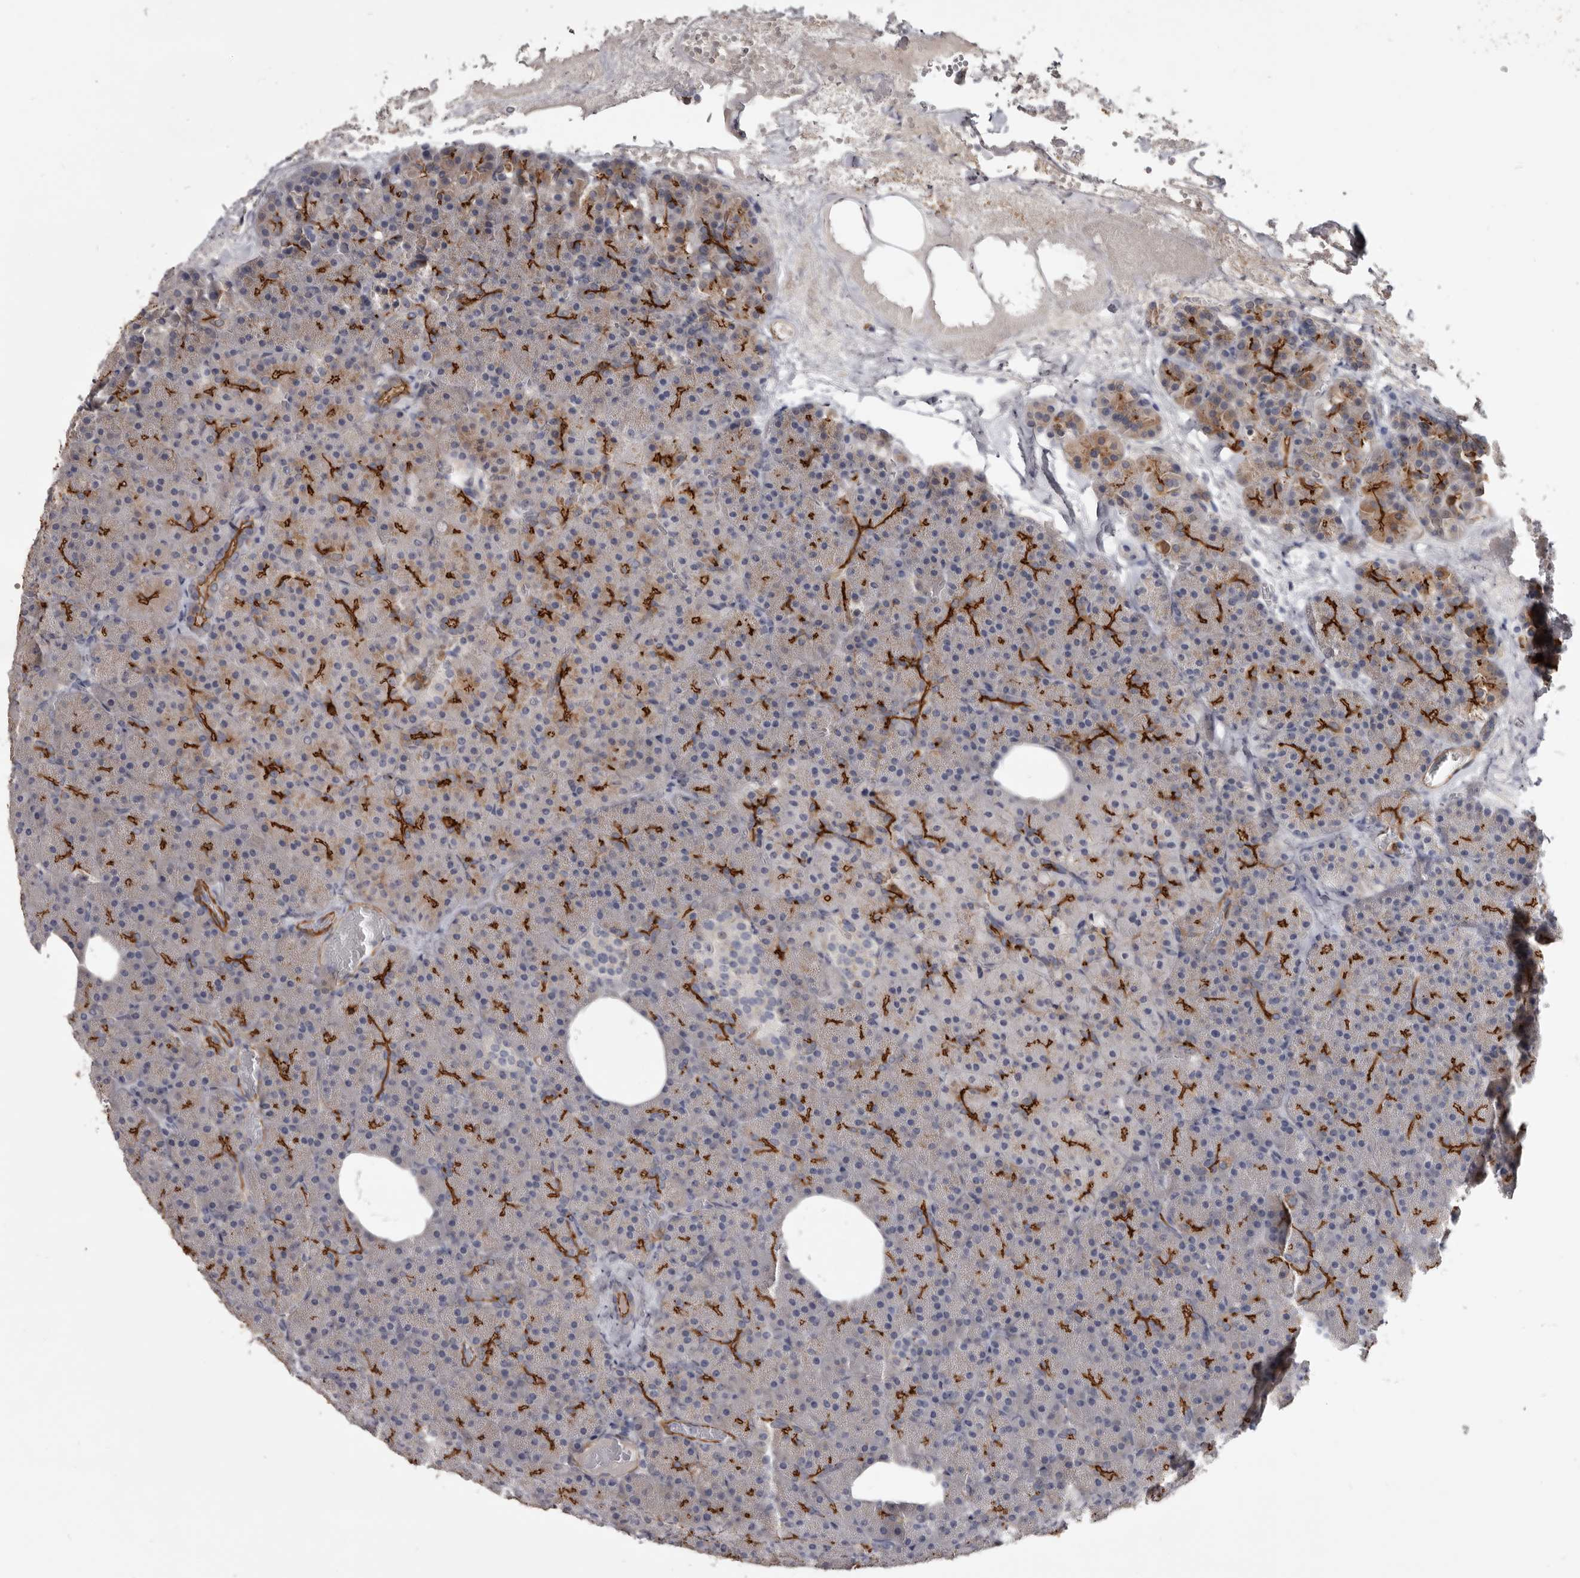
{"staining": {"intensity": "strong", "quantity": "25%-75%", "location": "cytoplasmic/membranous"}, "tissue": "pancreas", "cell_type": "Exocrine glandular cells", "image_type": "normal", "snomed": [{"axis": "morphology", "description": "Normal tissue, NOS"}, {"axis": "morphology", "description": "Carcinoid, malignant, NOS"}, {"axis": "topography", "description": "Pancreas"}], "caption": "Pancreas stained with immunohistochemistry demonstrates strong cytoplasmic/membranous positivity in about 25%-75% of exocrine glandular cells.", "gene": "CGN", "patient": {"sex": "female", "age": 35}}